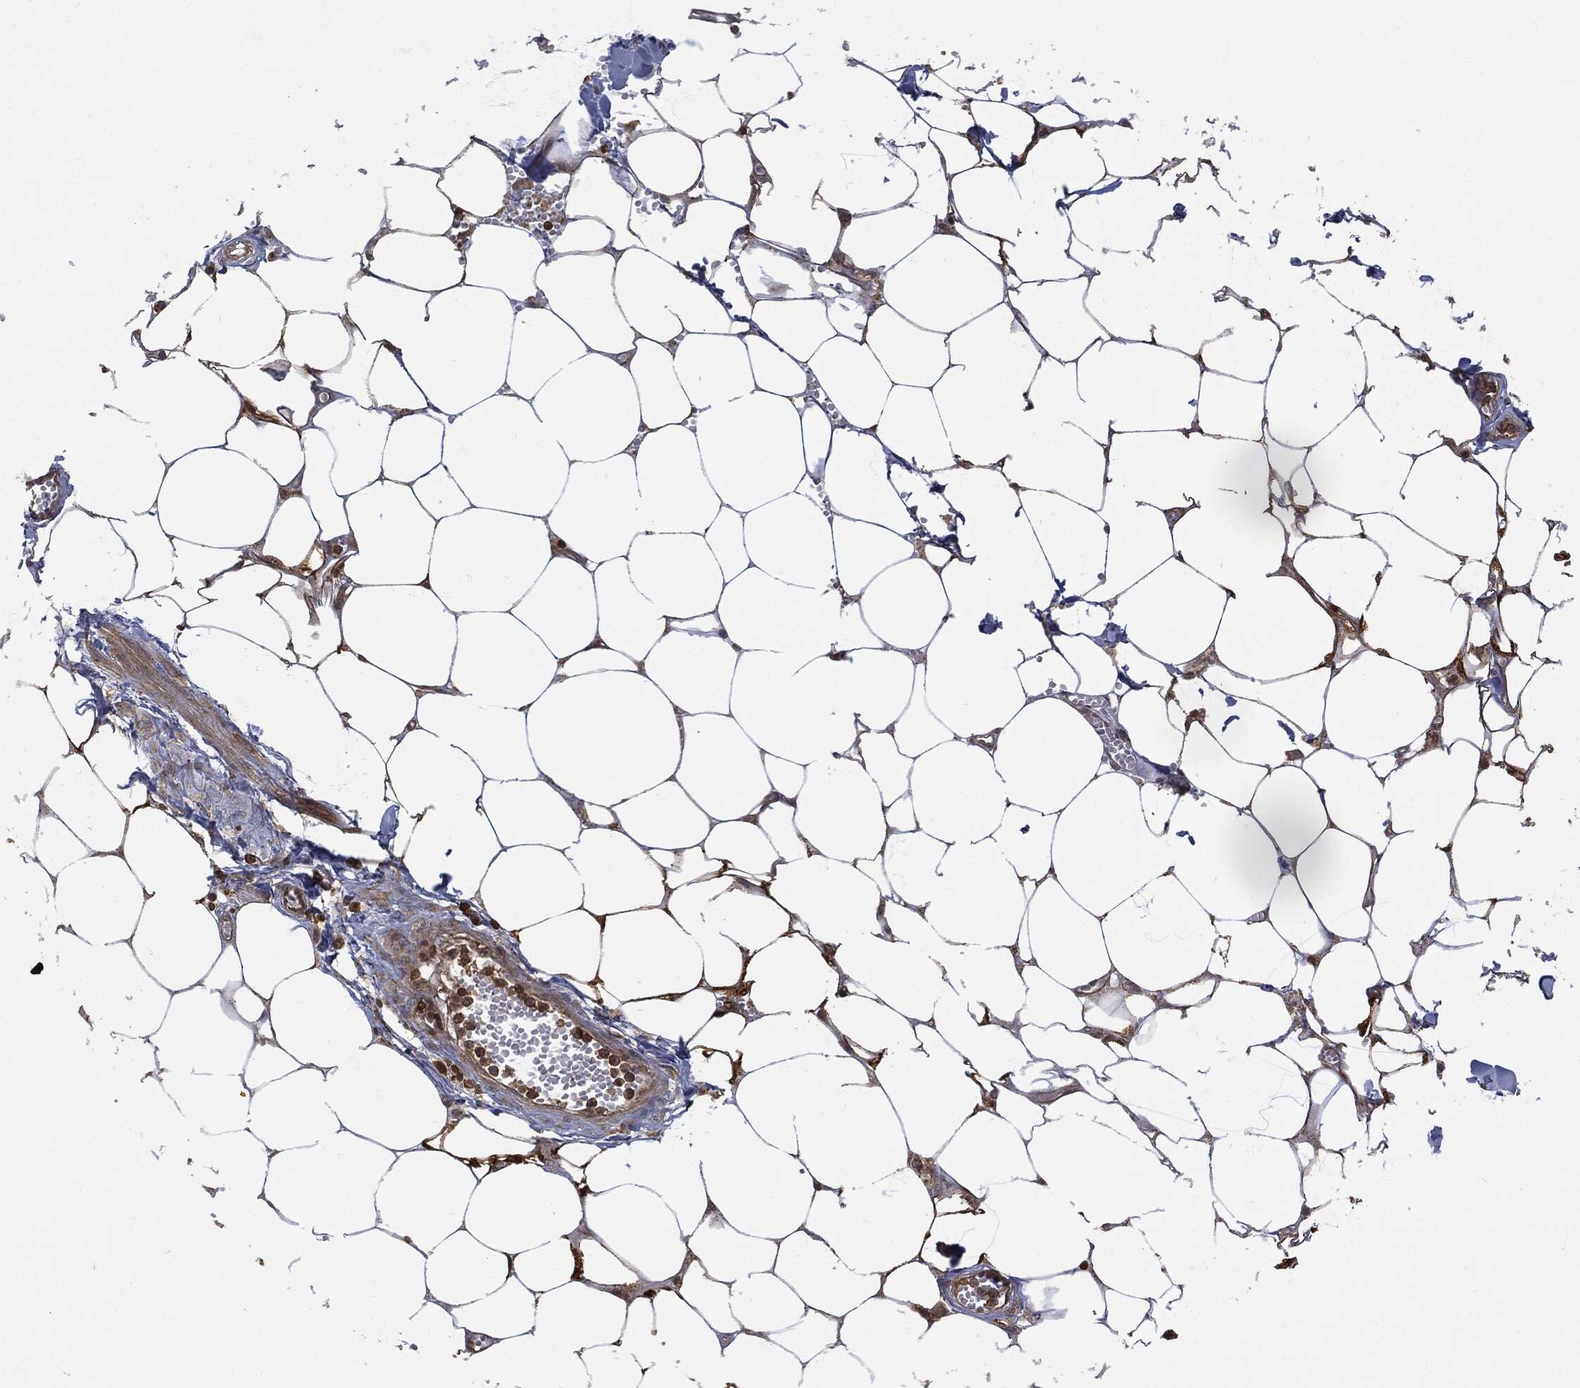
{"staining": {"intensity": "negative", "quantity": "none", "location": "none"}, "tissue": "adipose tissue", "cell_type": "Adipocytes", "image_type": "normal", "snomed": [{"axis": "morphology", "description": "Normal tissue, NOS"}, {"axis": "morphology", "description": "Squamous cell carcinoma, NOS"}, {"axis": "topography", "description": "Cartilage tissue"}, {"axis": "topography", "description": "Lung"}], "caption": "DAB (3,3'-diaminobenzidine) immunohistochemical staining of normal human adipose tissue demonstrates no significant staining in adipocytes.", "gene": "PSMB10", "patient": {"sex": "male", "age": 66}}